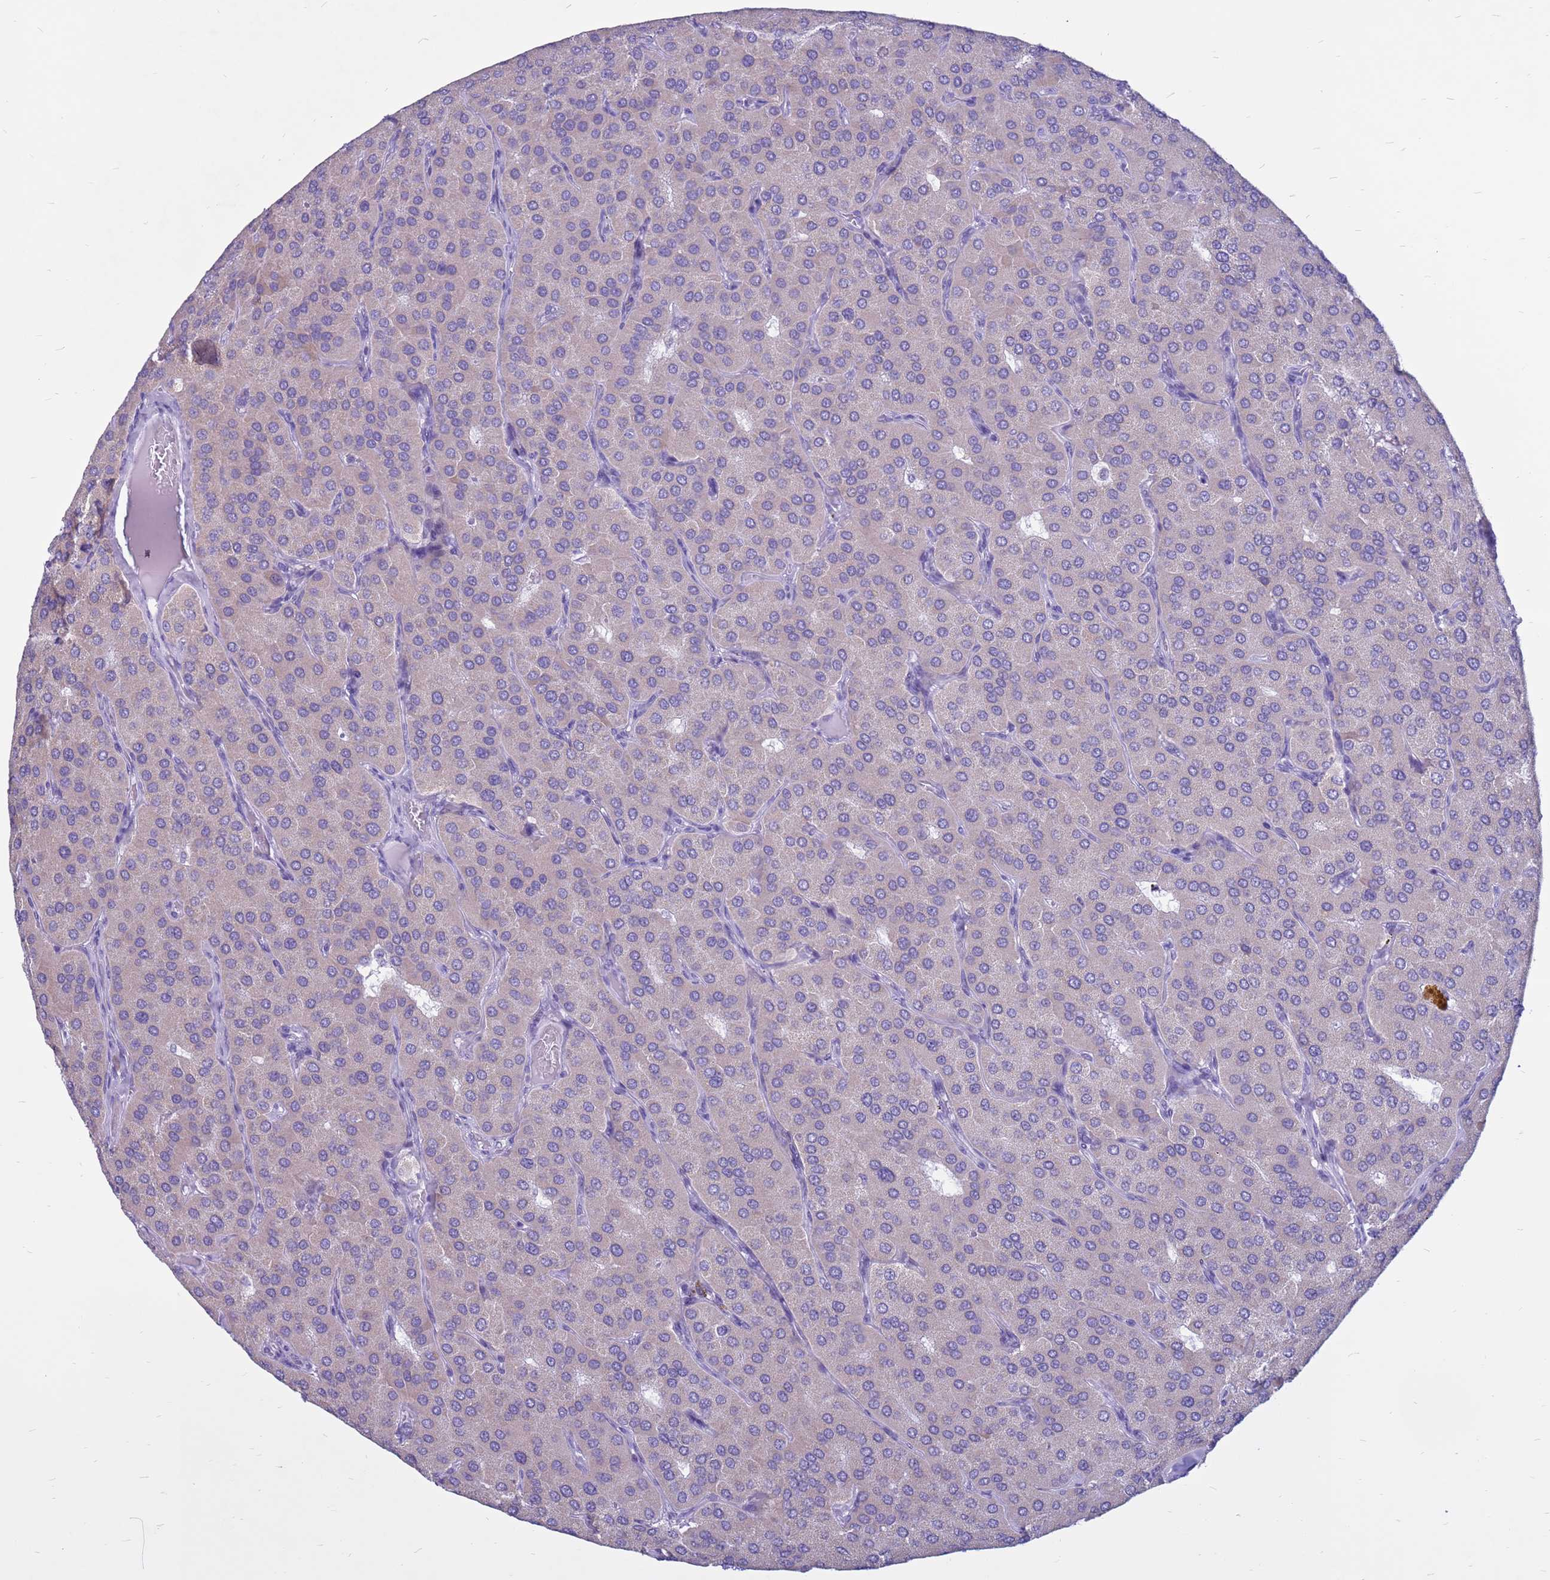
{"staining": {"intensity": "negative", "quantity": "none", "location": "none"}, "tissue": "parathyroid gland", "cell_type": "Glandular cells", "image_type": "normal", "snomed": [{"axis": "morphology", "description": "Normal tissue, NOS"}, {"axis": "morphology", "description": "Adenoma, NOS"}, {"axis": "topography", "description": "Parathyroid gland"}], "caption": "Glandular cells are negative for brown protein staining in benign parathyroid gland. (DAB (3,3'-diaminobenzidine) IHC, high magnification).", "gene": "CDK2AP2", "patient": {"sex": "female", "age": 86}}